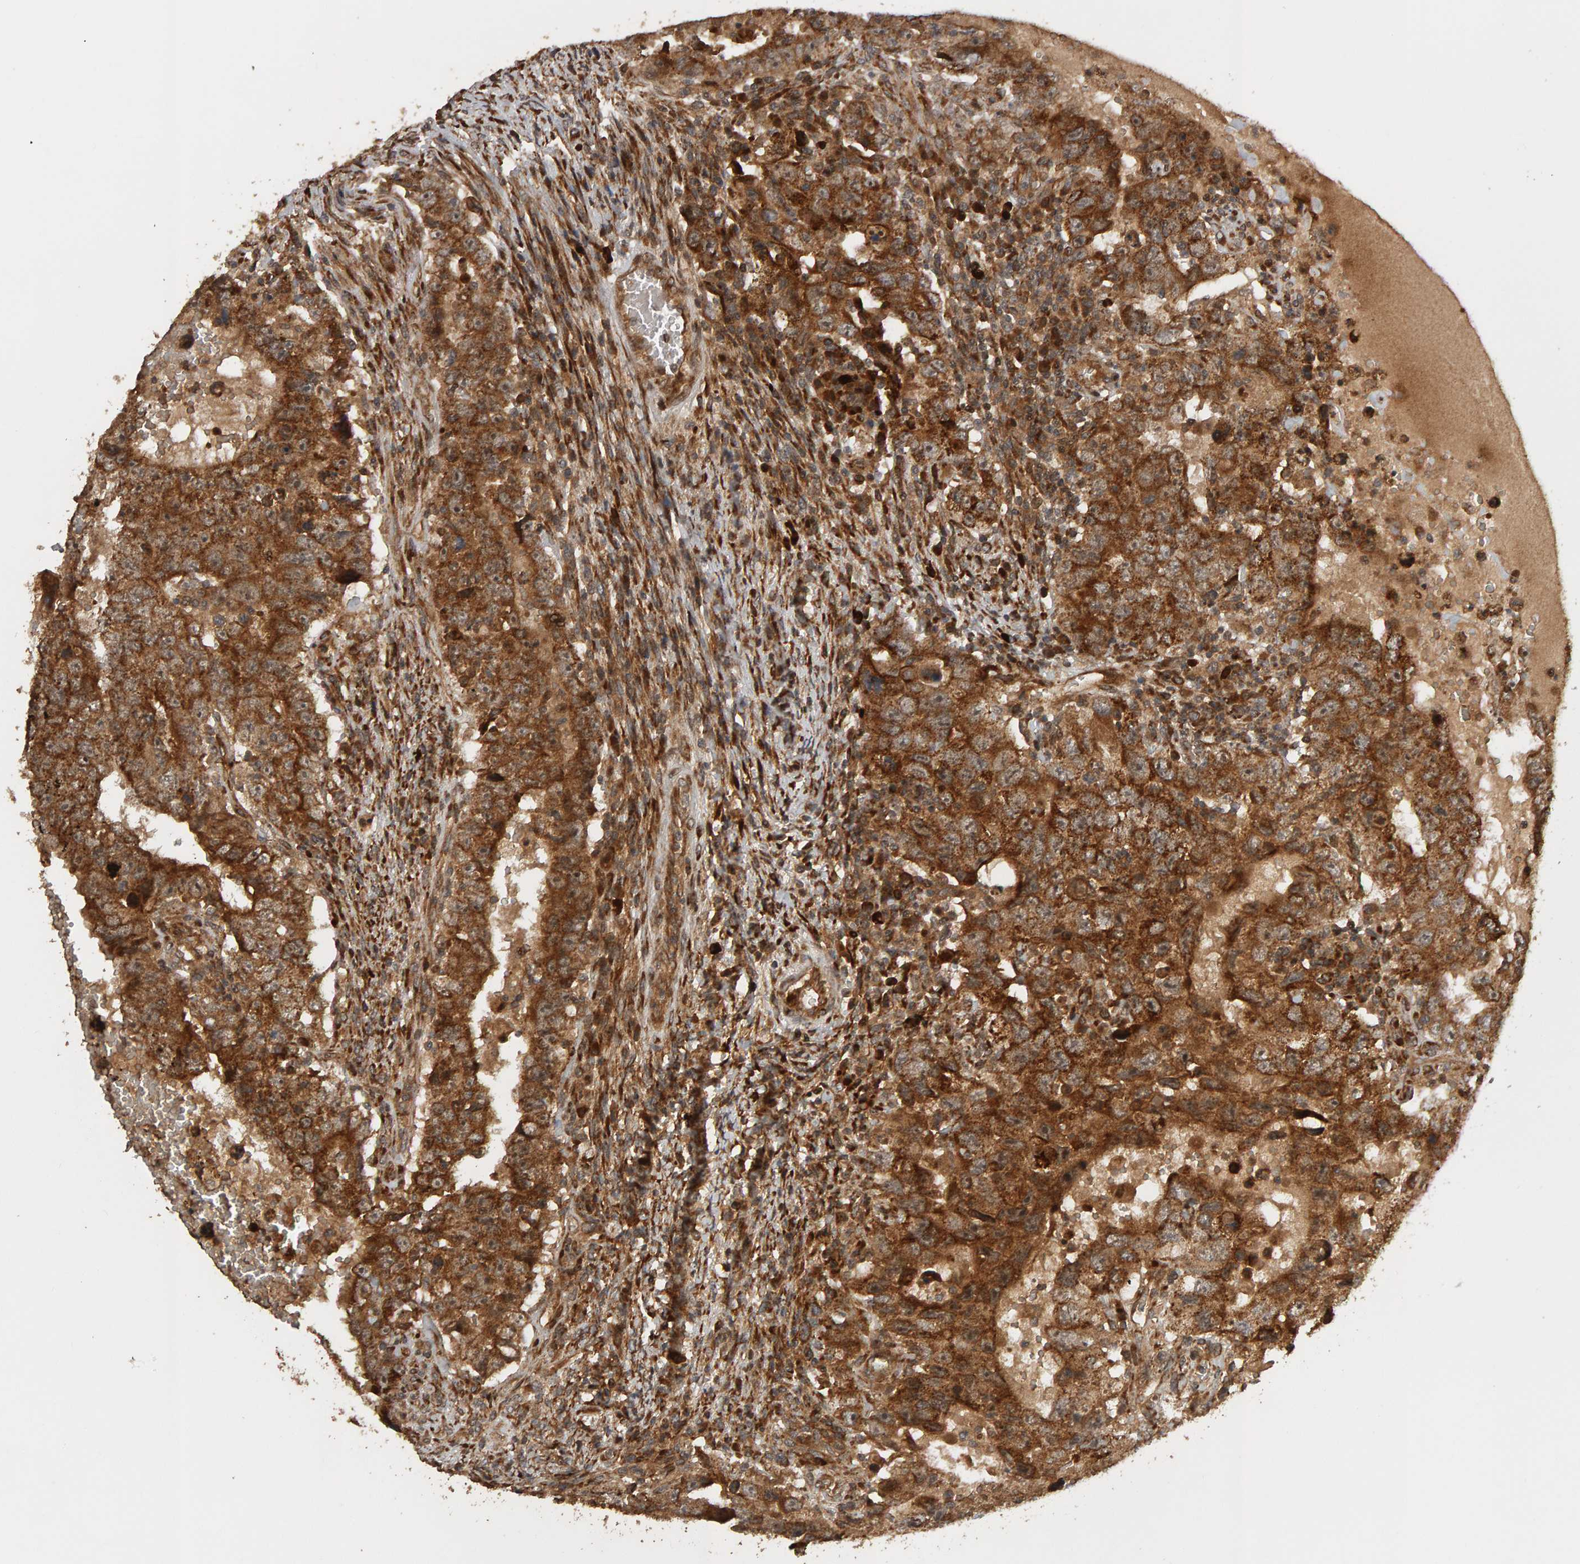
{"staining": {"intensity": "strong", "quantity": ">75%", "location": "cytoplasmic/membranous"}, "tissue": "testis cancer", "cell_type": "Tumor cells", "image_type": "cancer", "snomed": [{"axis": "morphology", "description": "Carcinoma, Embryonal, NOS"}, {"axis": "topography", "description": "Testis"}], "caption": "Strong cytoplasmic/membranous positivity is seen in approximately >75% of tumor cells in testis cancer (embryonal carcinoma).", "gene": "ZFAND1", "patient": {"sex": "male", "age": 26}}